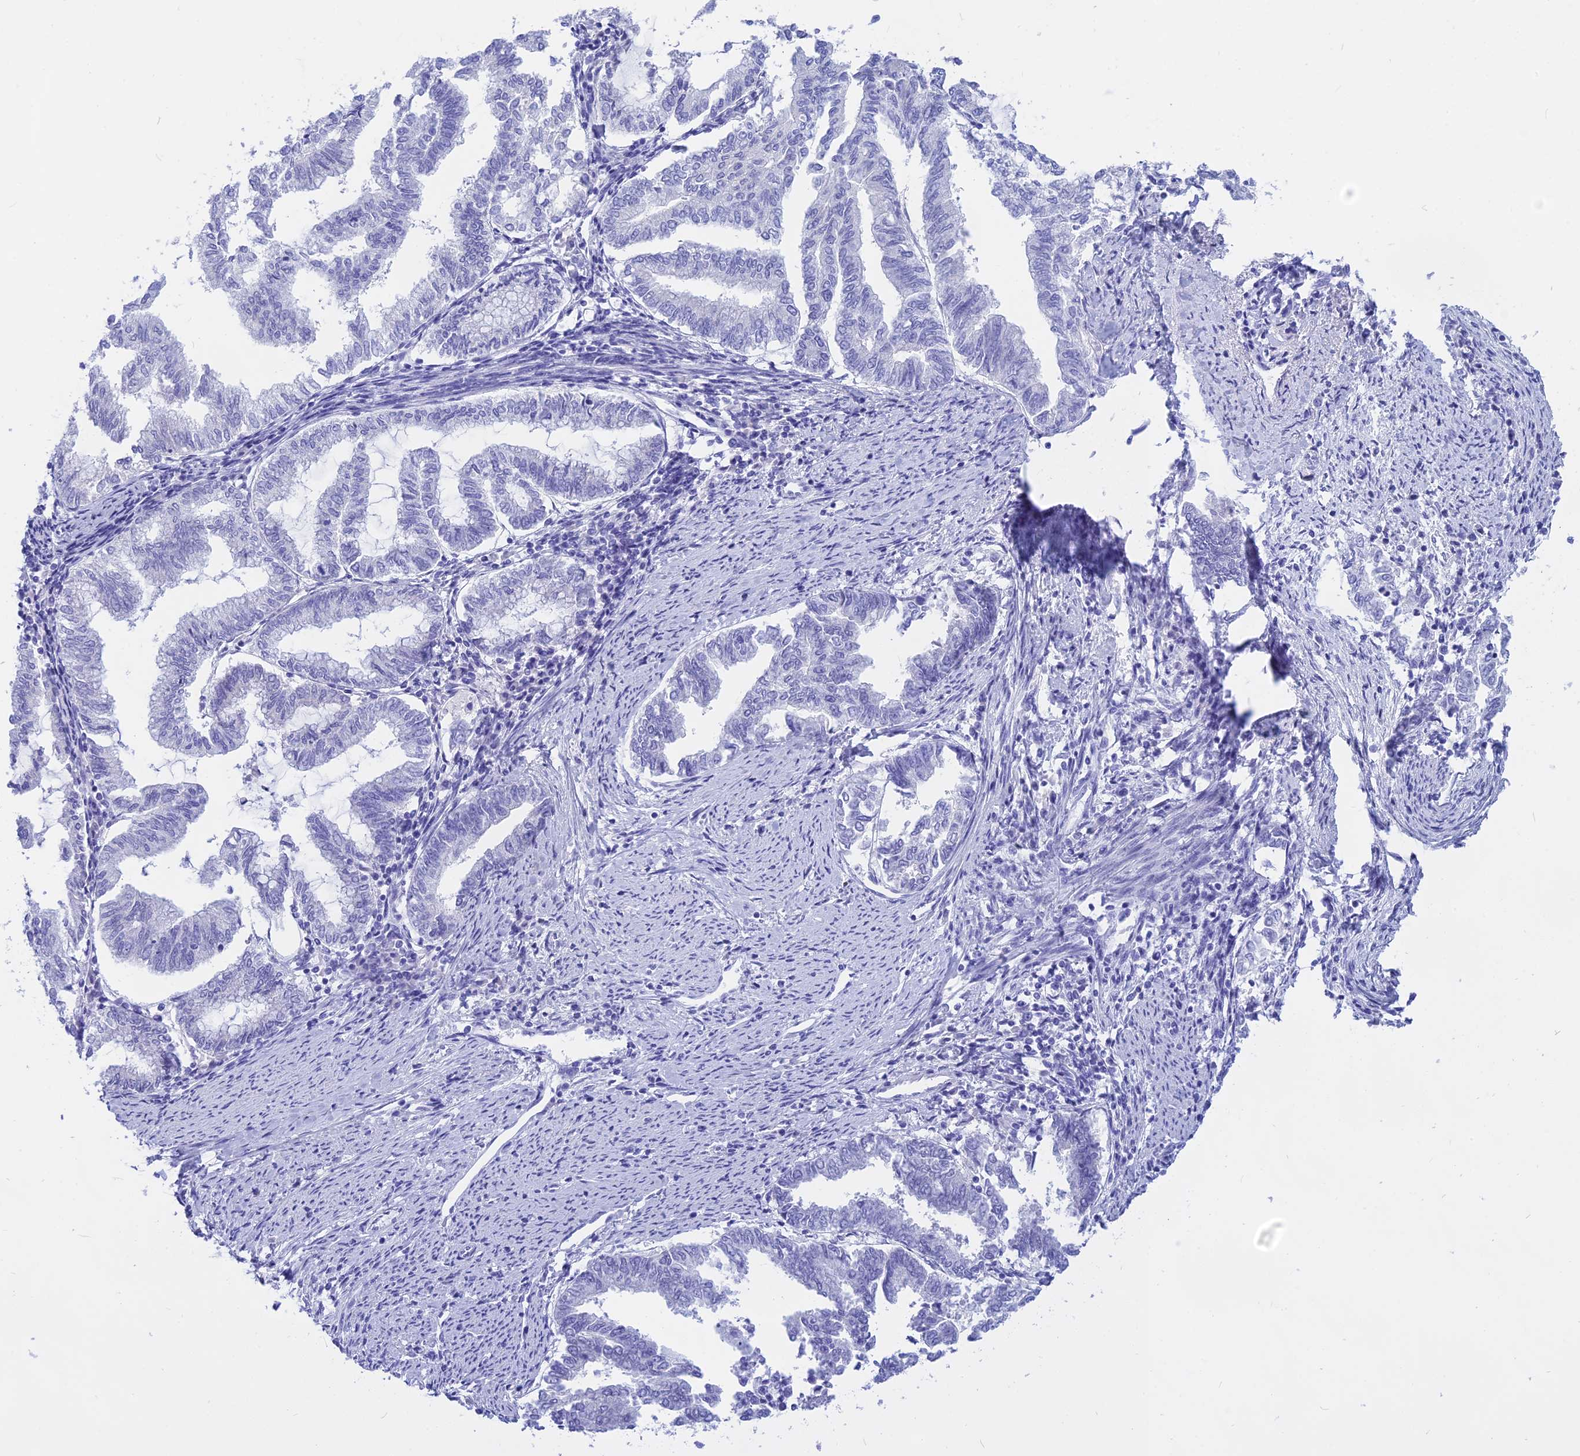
{"staining": {"intensity": "negative", "quantity": "none", "location": "none"}, "tissue": "endometrial cancer", "cell_type": "Tumor cells", "image_type": "cancer", "snomed": [{"axis": "morphology", "description": "Adenocarcinoma, NOS"}, {"axis": "topography", "description": "Endometrium"}], "caption": "The photomicrograph reveals no significant expression in tumor cells of endometrial cancer.", "gene": "ISCA1", "patient": {"sex": "female", "age": 79}}